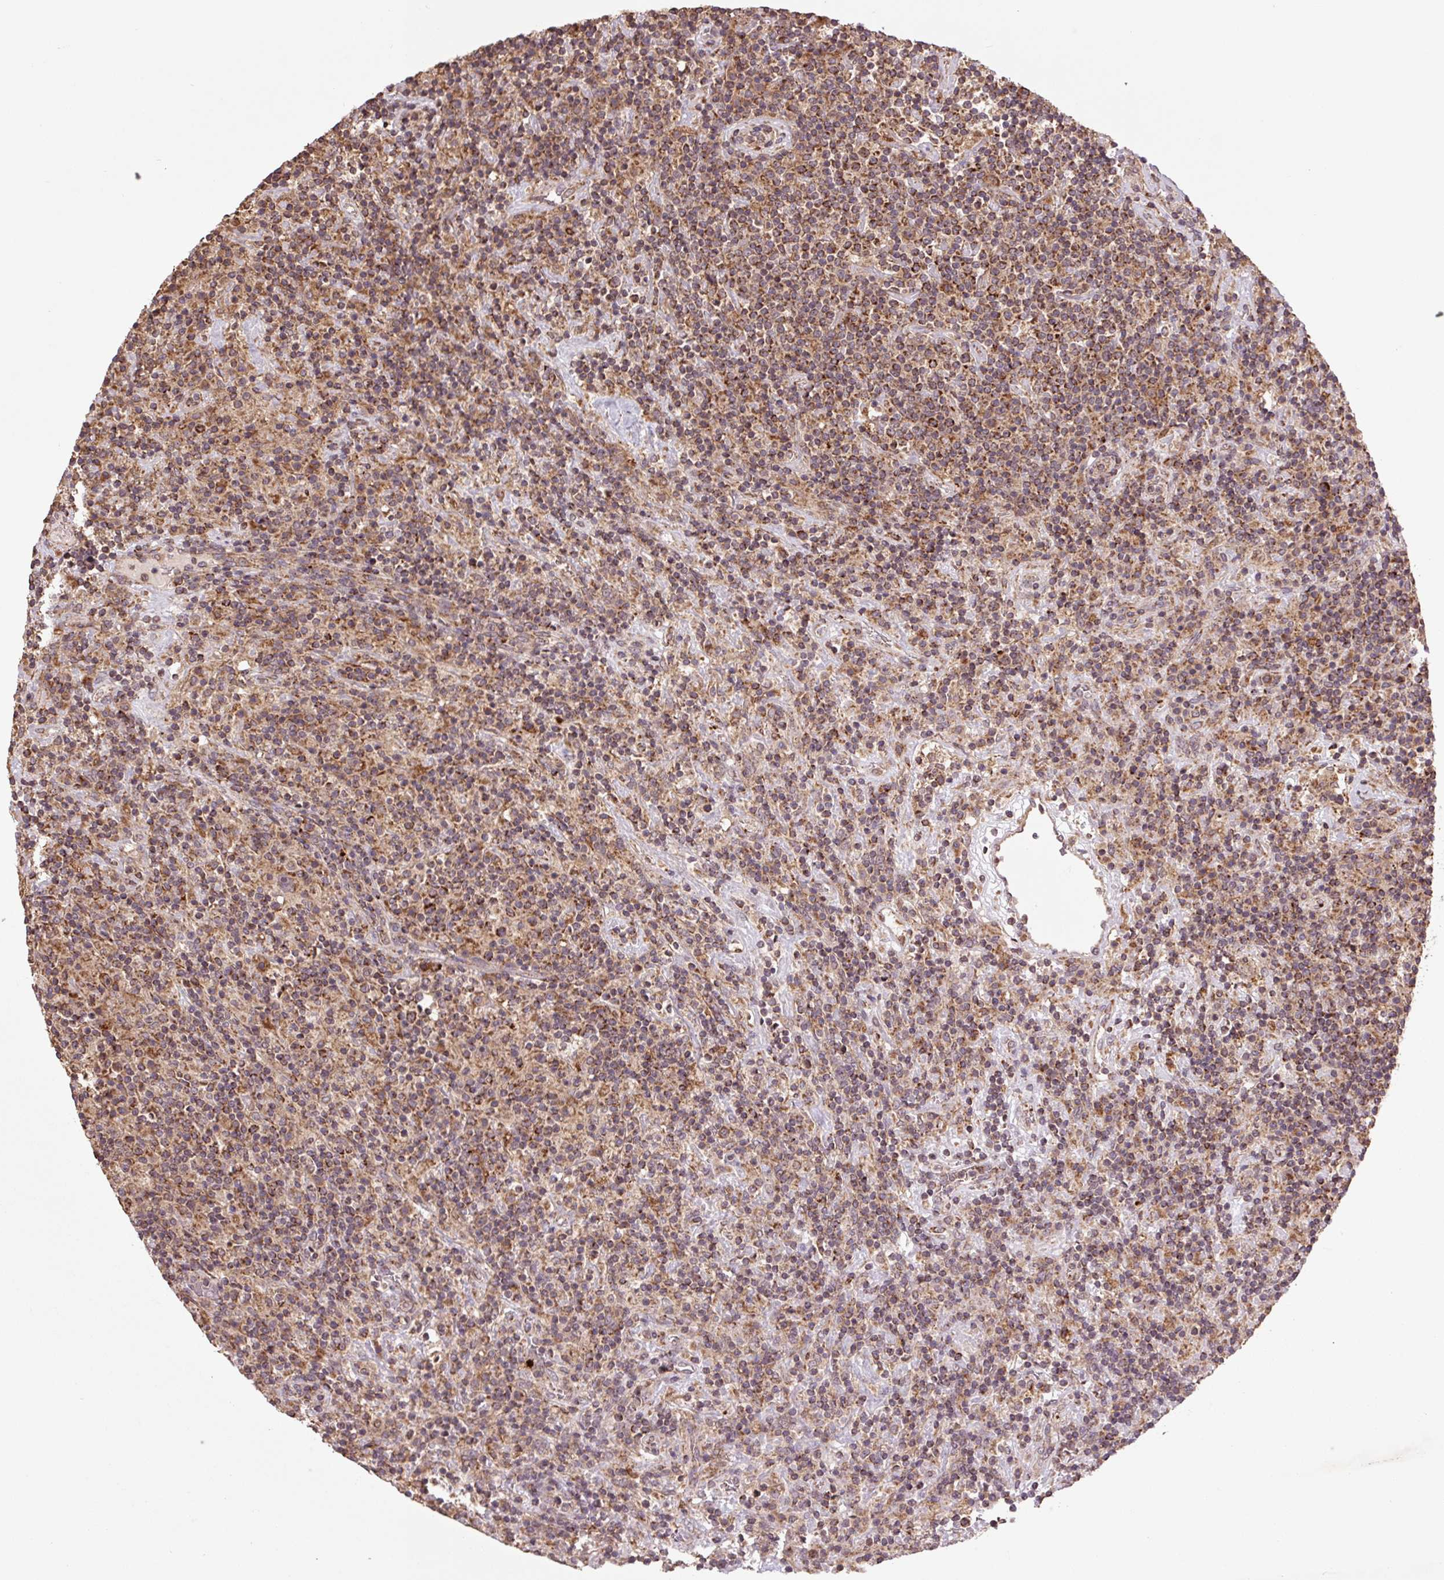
{"staining": {"intensity": "strong", "quantity": ">75%", "location": "cytoplasmic/membranous"}, "tissue": "lymphoma", "cell_type": "Tumor cells", "image_type": "cancer", "snomed": [{"axis": "morphology", "description": "Hodgkin's disease, NOS"}, {"axis": "topography", "description": "Lymph node"}], "caption": "DAB (3,3'-diaminobenzidine) immunohistochemical staining of Hodgkin's disease demonstrates strong cytoplasmic/membranous protein positivity in about >75% of tumor cells. The staining was performed using DAB, with brown indicating positive protein expression. Nuclei are stained blue with hematoxylin.", "gene": "TMEM160", "patient": {"sex": "male", "age": 70}}